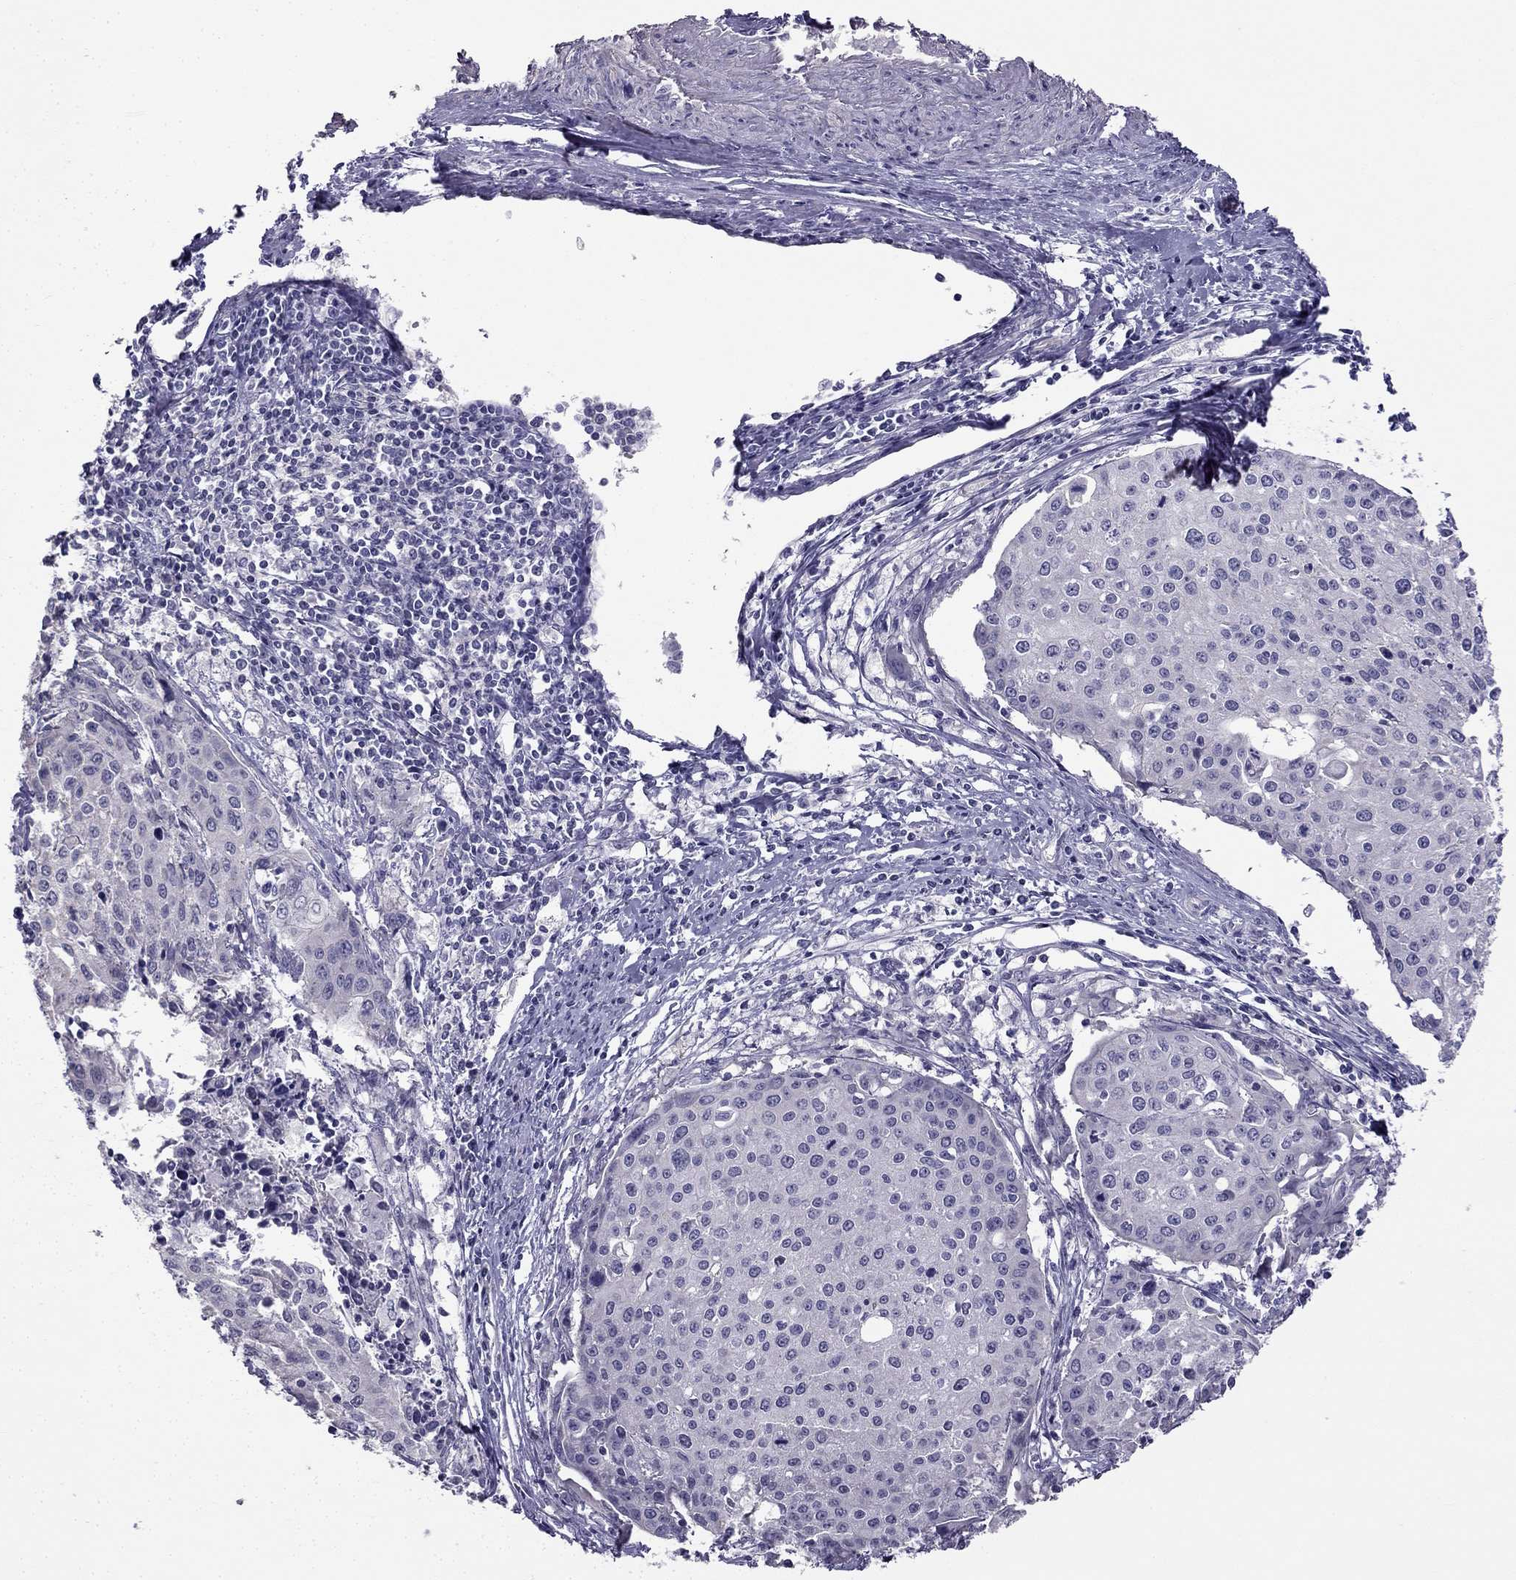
{"staining": {"intensity": "negative", "quantity": "none", "location": "none"}, "tissue": "cervical cancer", "cell_type": "Tumor cells", "image_type": "cancer", "snomed": [{"axis": "morphology", "description": "Squamous cell carcinoma, NOS"}, {"axis": "topography", "description": "Cervix"}], "caption": "This is an IHC micrograph of human squamous cell carcinoma (cervical). There is no positivity in tumor cells.", "gene": "HSFX1", "patient": {"sex": "female", "age": 38}}